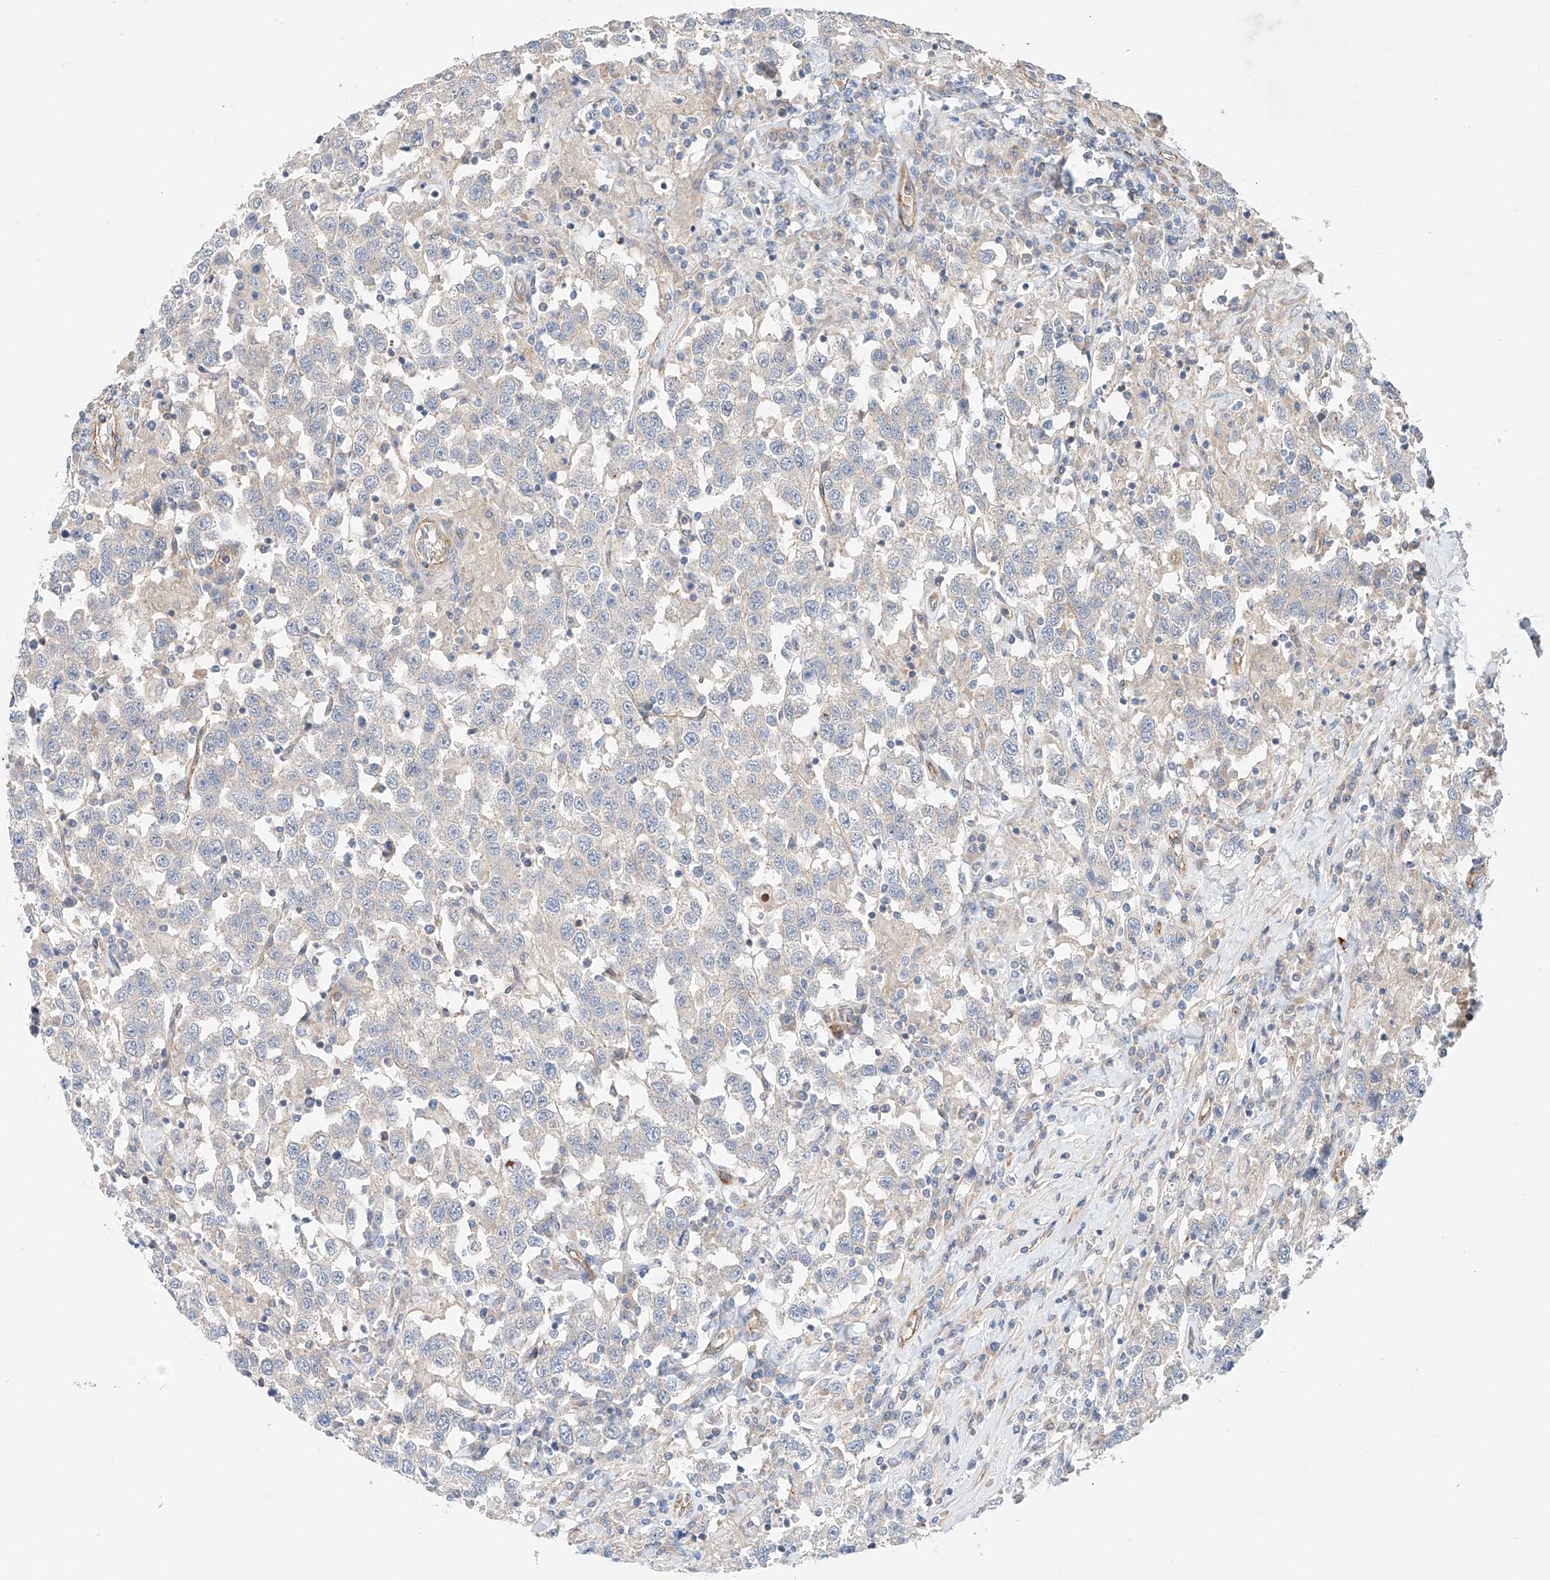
{"staining": {"intensity": "negative", "quantity": "none", "location": "none"}, "tissue": "testis cancer", "cell_type": "Tumor cells", "image_type": "cancer", "snomed": [{"axis": "morphology", "description": "Seminoma, NOS"}, {"axis": "topography", "description": "Testis"}], "caption": "A photomicrograph of testis cancer stained for a protein exhibits no brown staining in tumor cells.", "gene": "MINDY4", "patient": {"sex": "male", "age": 41}}